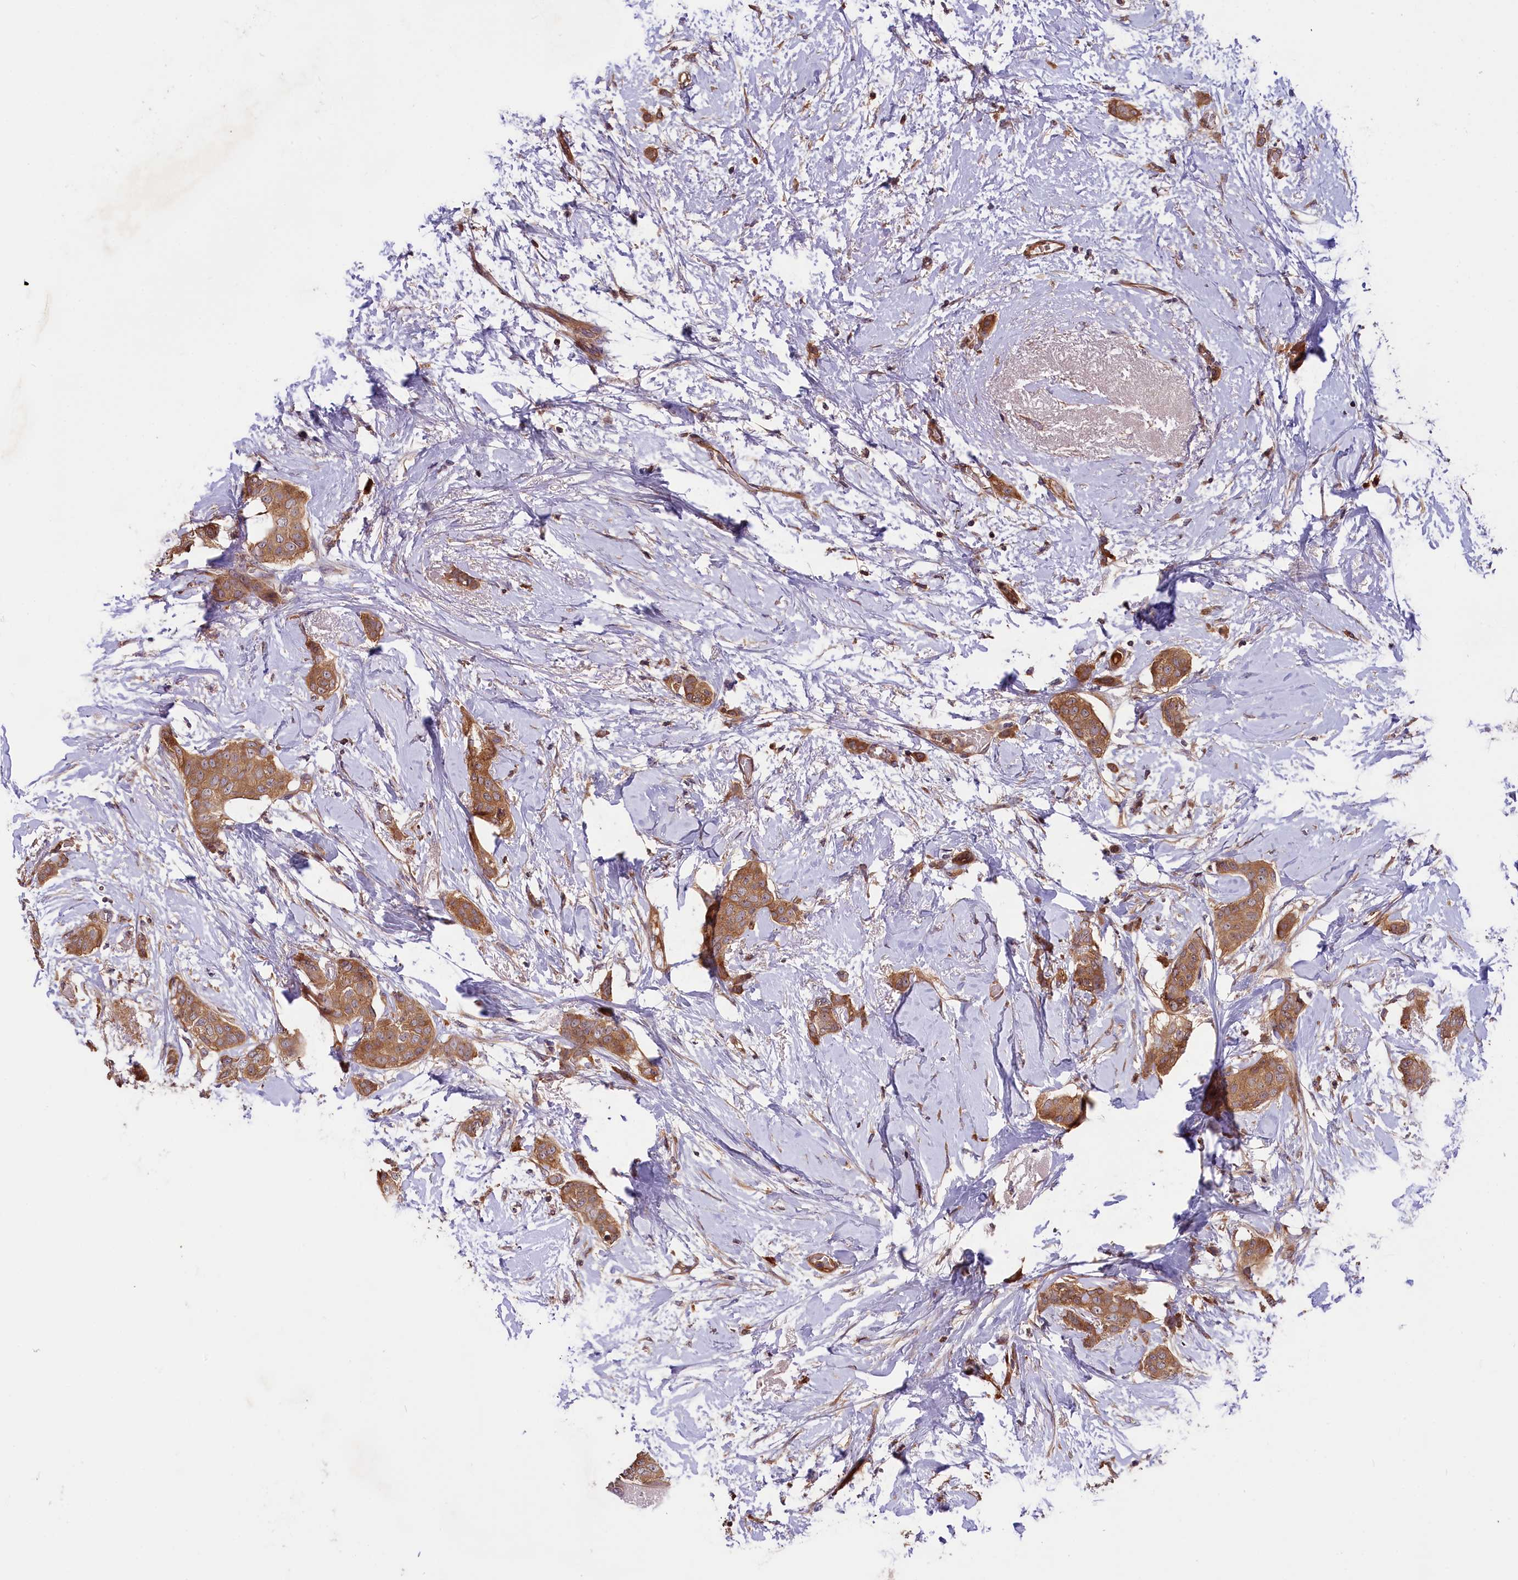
{"staining": {"intensity": "moderate", "quantity": ">75%", "location": "cytoplasmic/membranous"}, "tissue": "breast cancer", "cell_type": "Tumor cells", "image_type": "cancer", "snomed": [{"axis": "morphology", "description": "Duct carcinoma"}, {"axis": "topography", "description": "Breast"}], "caption": "Moderate cytoplasmic/membranous staining for a protein is seen in approximately >75% of tumor cells of breast infiltrating ductal carcinoma using immunohistochemistry.", "gene": "SETD6", "patient": {"sex": "female", "age": 72}}